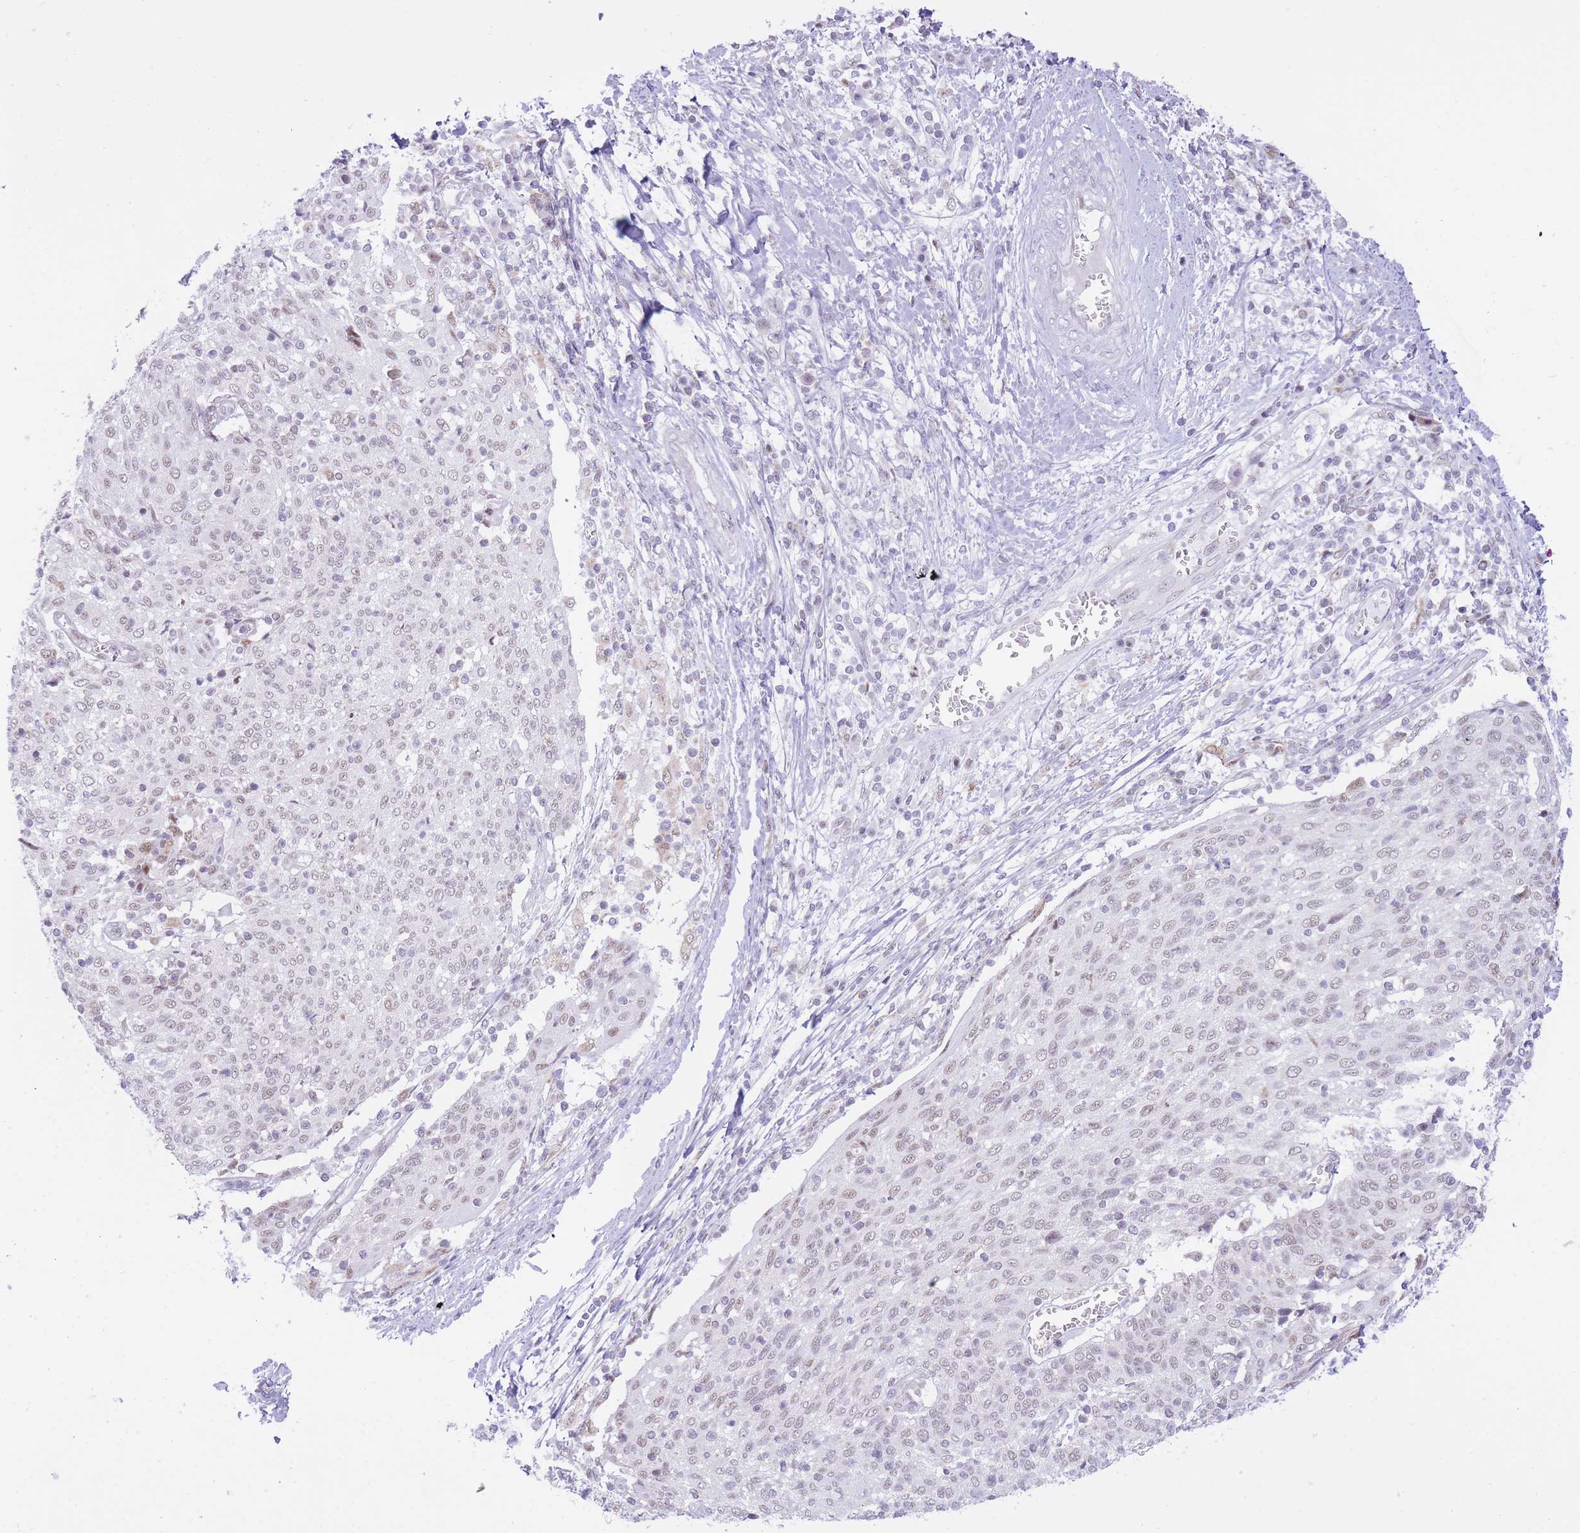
{"staining": {"intensity": "weak", "quantity": "<25%", "location": "nuclear"}, "tissue": "cervical cancer", "cell_type": "Tumor cells", "image_type": "cancer", "snomed": [{"axis": "morphology", "description": "Squamous cell carcinoma, NOS"}, {"axis": "topography", "description": "Cervix"}], "caption": "Human cervical cancer stained for a protein using immunohistochemistry demonstrates no staining in tumor cells.", "gene": "CYP2B6", "patient": {"sex": "female", "age": 52}}